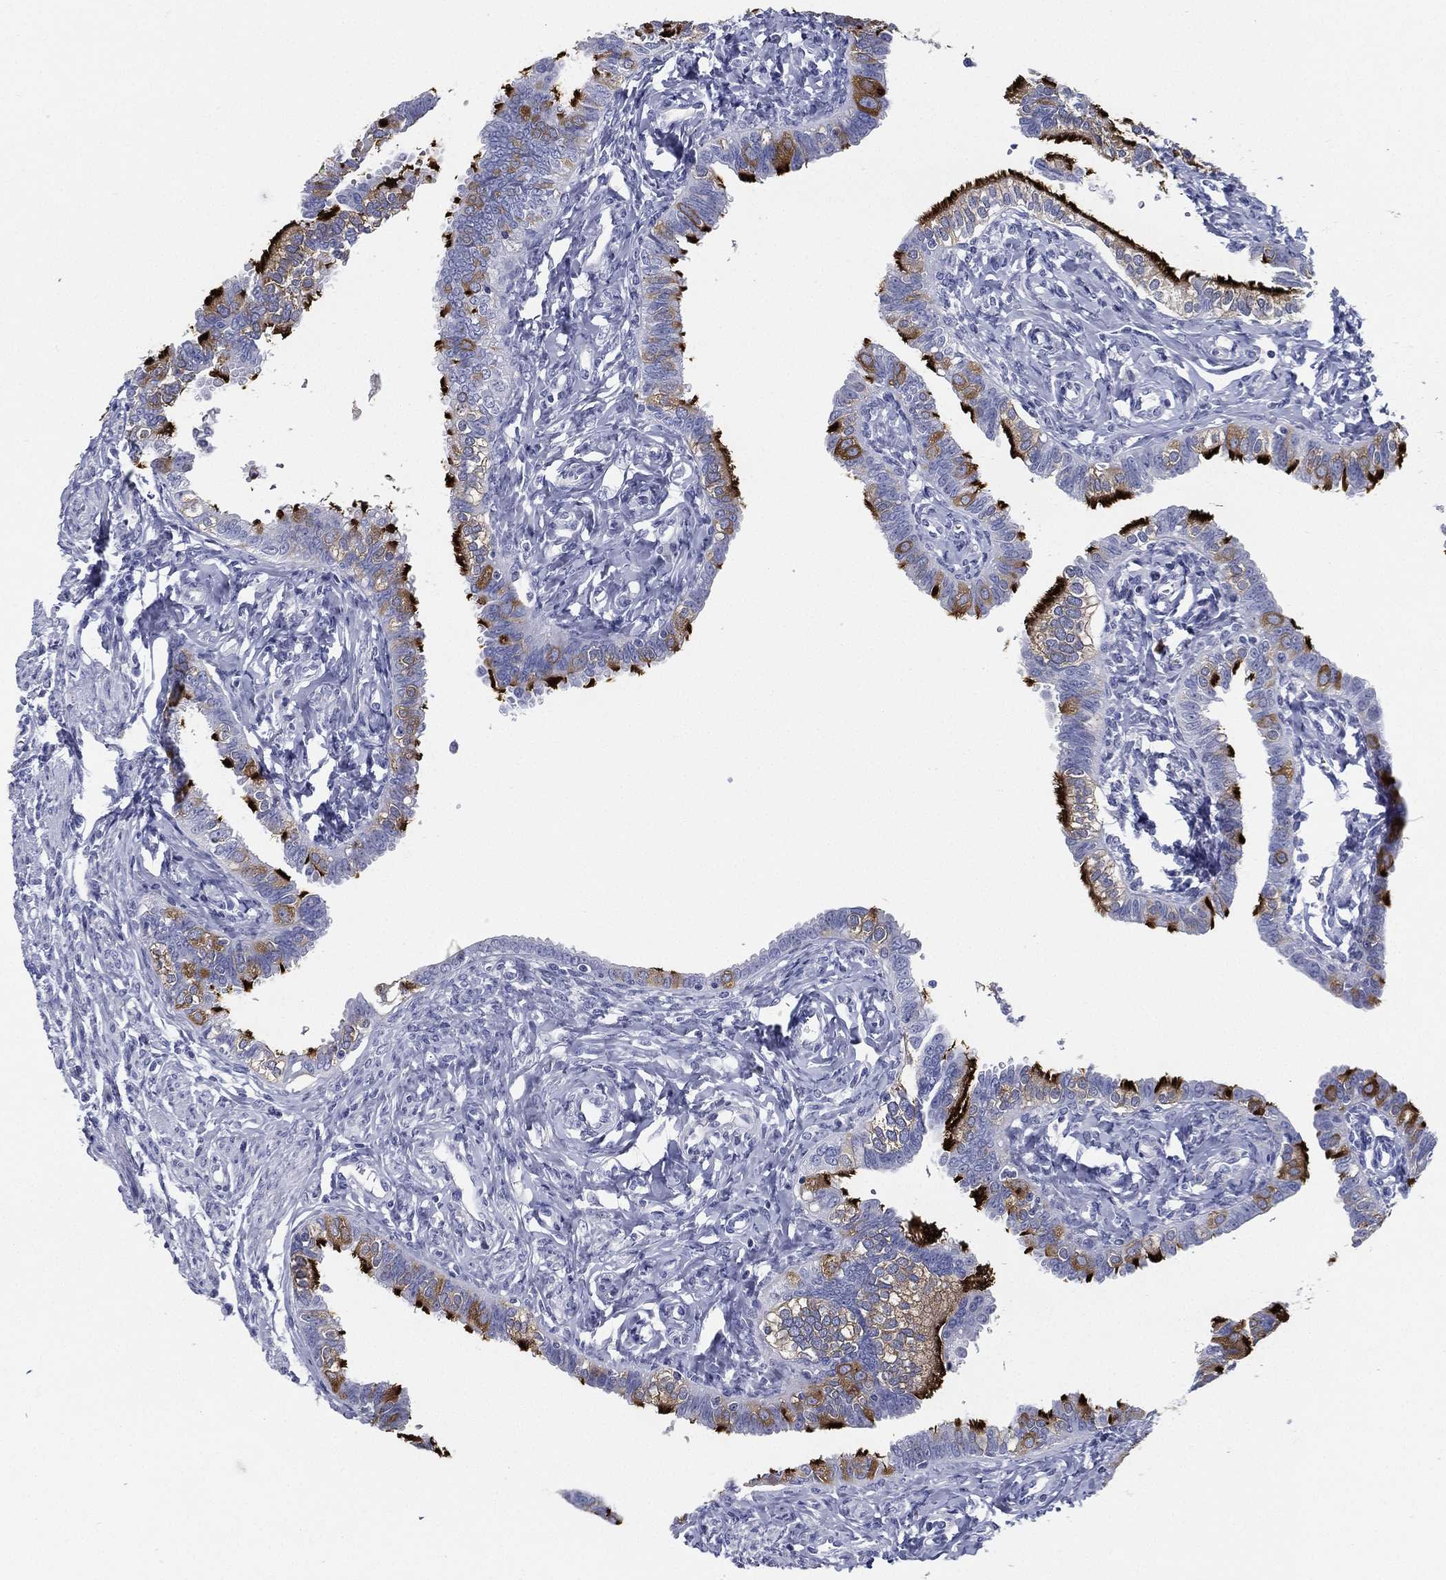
{"staining": {"intensity": "strong", "quantity": "25%-75%", "location": "cytoplasmic/membranous"}, "tissue": "fallopian tube", "cell_type": "Glandular cells", "image_type": "normal", "snomed": [{"axis": "morphology", "description": "Normal tissue, NOS"}, {"axis": "topography", "description": "Fallopian tube"}], "caption": "This image reveals IHC staining of normal human fallopian tube, with high strong cytoplasmic/membranous staining in approximately 25%-75% of glandular cells.", "gene": "RSPH4A", "patient": {"sex": "female", "age": 54}}